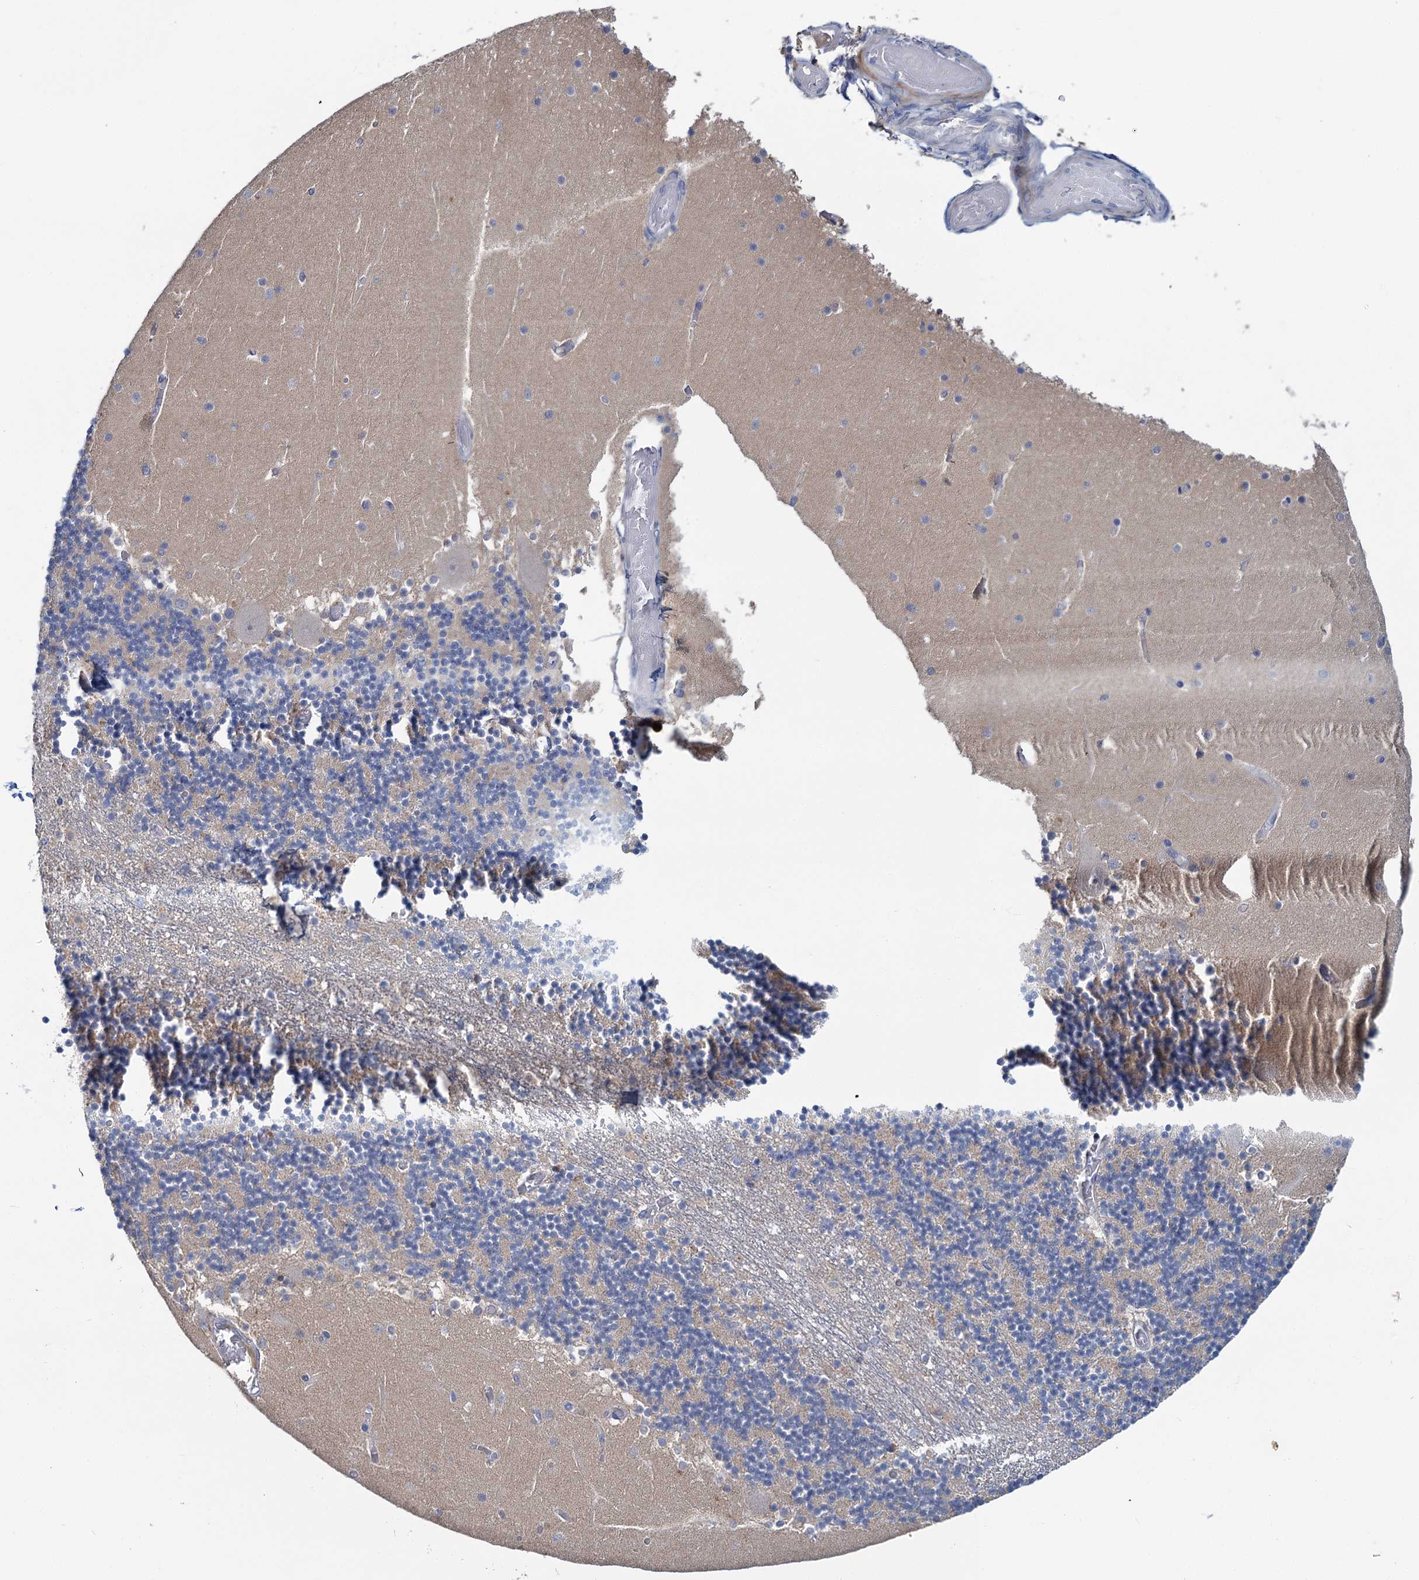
{"staining": {"intensity": "negative", "quantity": "none", "location": "none"}, "tissue": "cerebellum", "cell_type": "Cells in granular layer", "image_type": "normal", "snomed": [{"axis": "morphology", "description": "Normal tissue, NOS"}, {"axis": "topography", "description": "Cerebellum"}], "caption": "Human cerebellum stained for a protein using immunohistochemistry (IHC) shows no staining in cells in granular layer.", "gene": "FGFR2", "patient": {"sex": "female", "age": 28}}